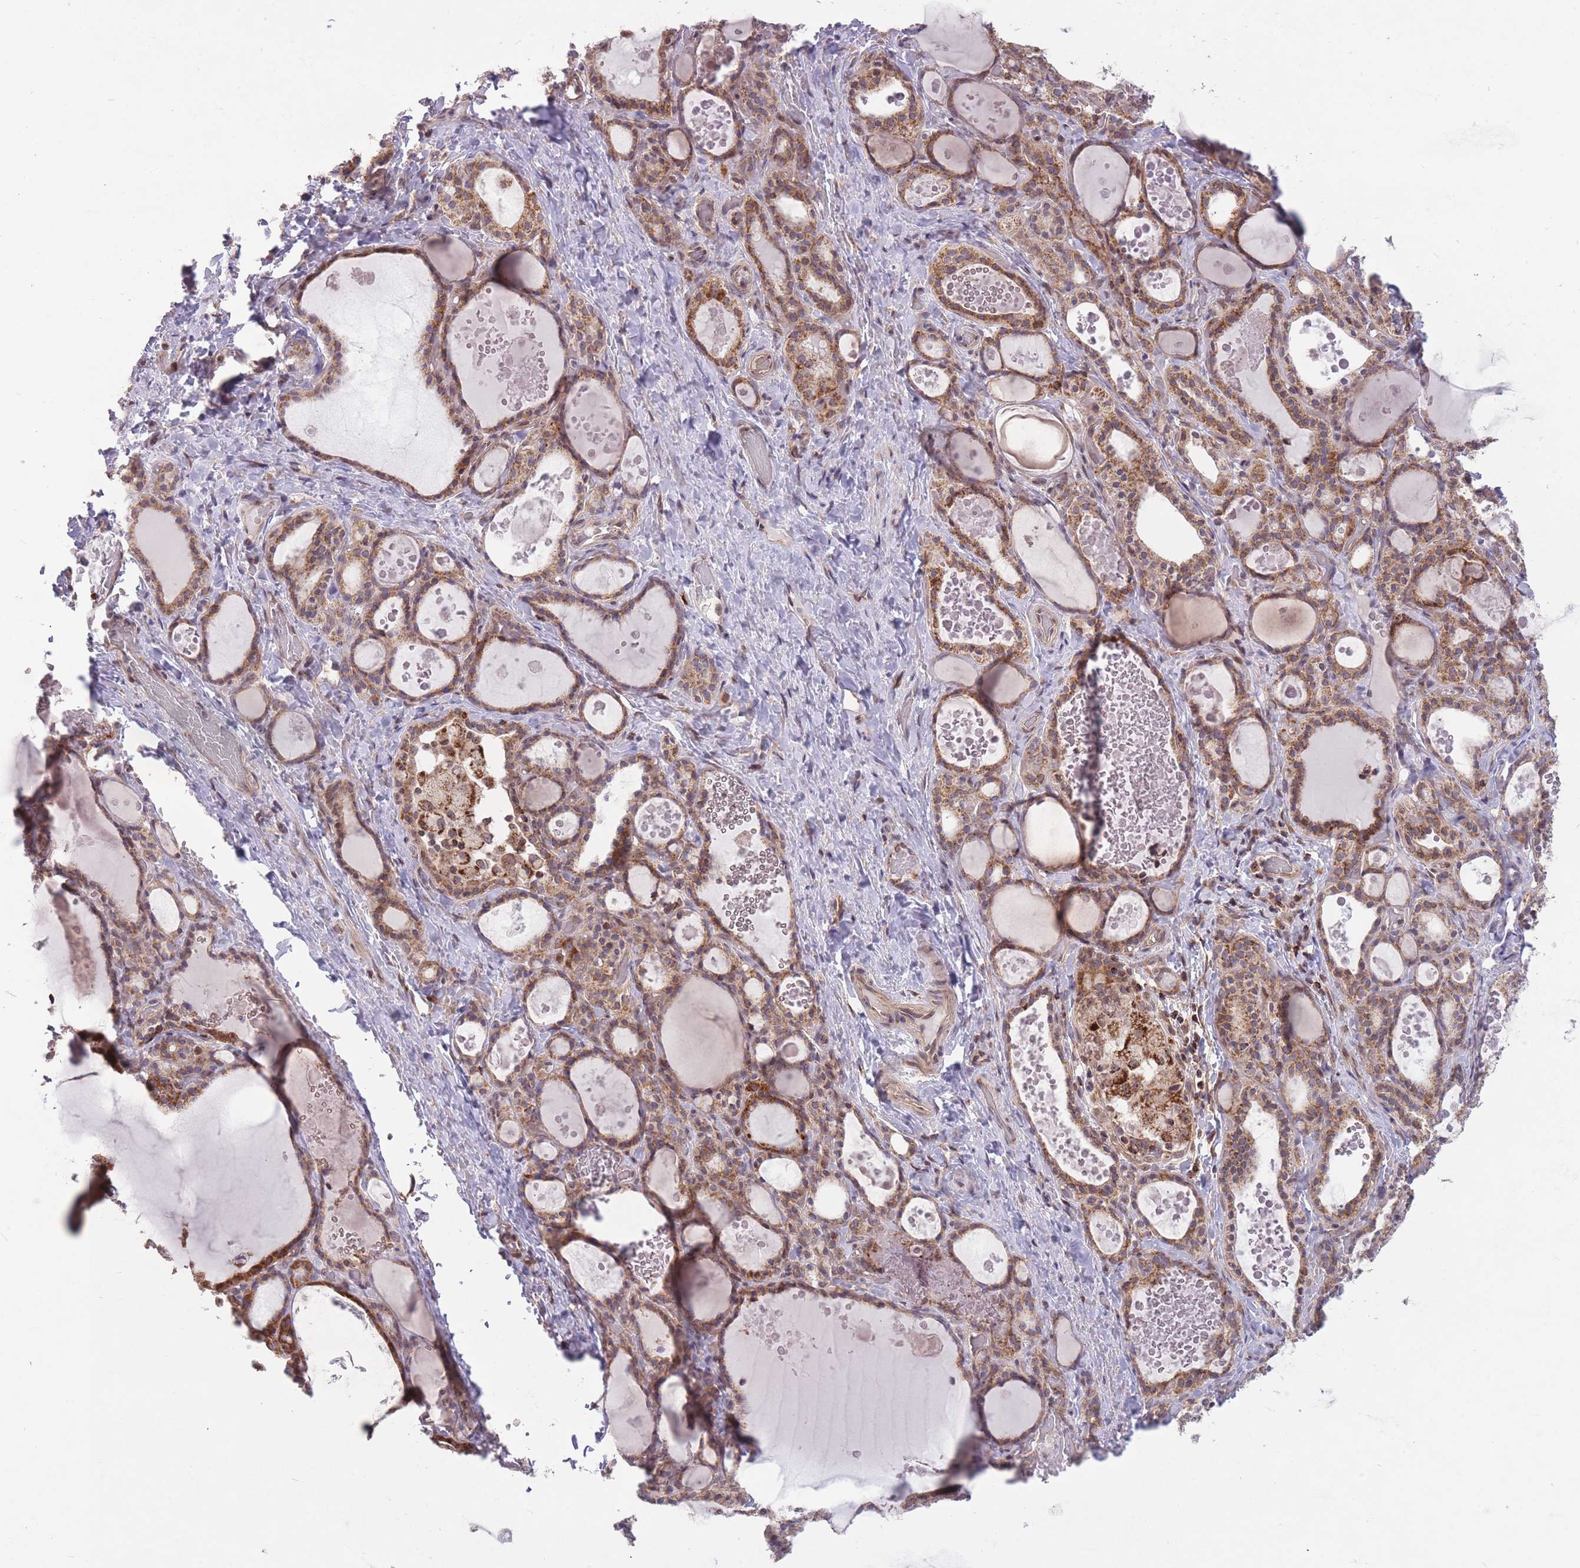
{"staining": {"intensity": "moderate", "quantity": ">75%", "location": "cytoplasmic/membranous"}, "tissue": "thyroid gland", "cell_type": "Glandular cells", "image_type": "normal", "snomed": [{"axis": "morphology", "description": "Normal tissue, NOS"}, {"axis": "topography", "description": "Thyroid gland"}], "caption": "IHC histopathology image of benign thyroid gland stained for a protein (brown), which demonstrates medium levels of moderate cytoplasmic/membranous positivity in about >75% of glandular cells.", "gene": "DPYSL4", "patient": {"sex": "female", "age": 46}}